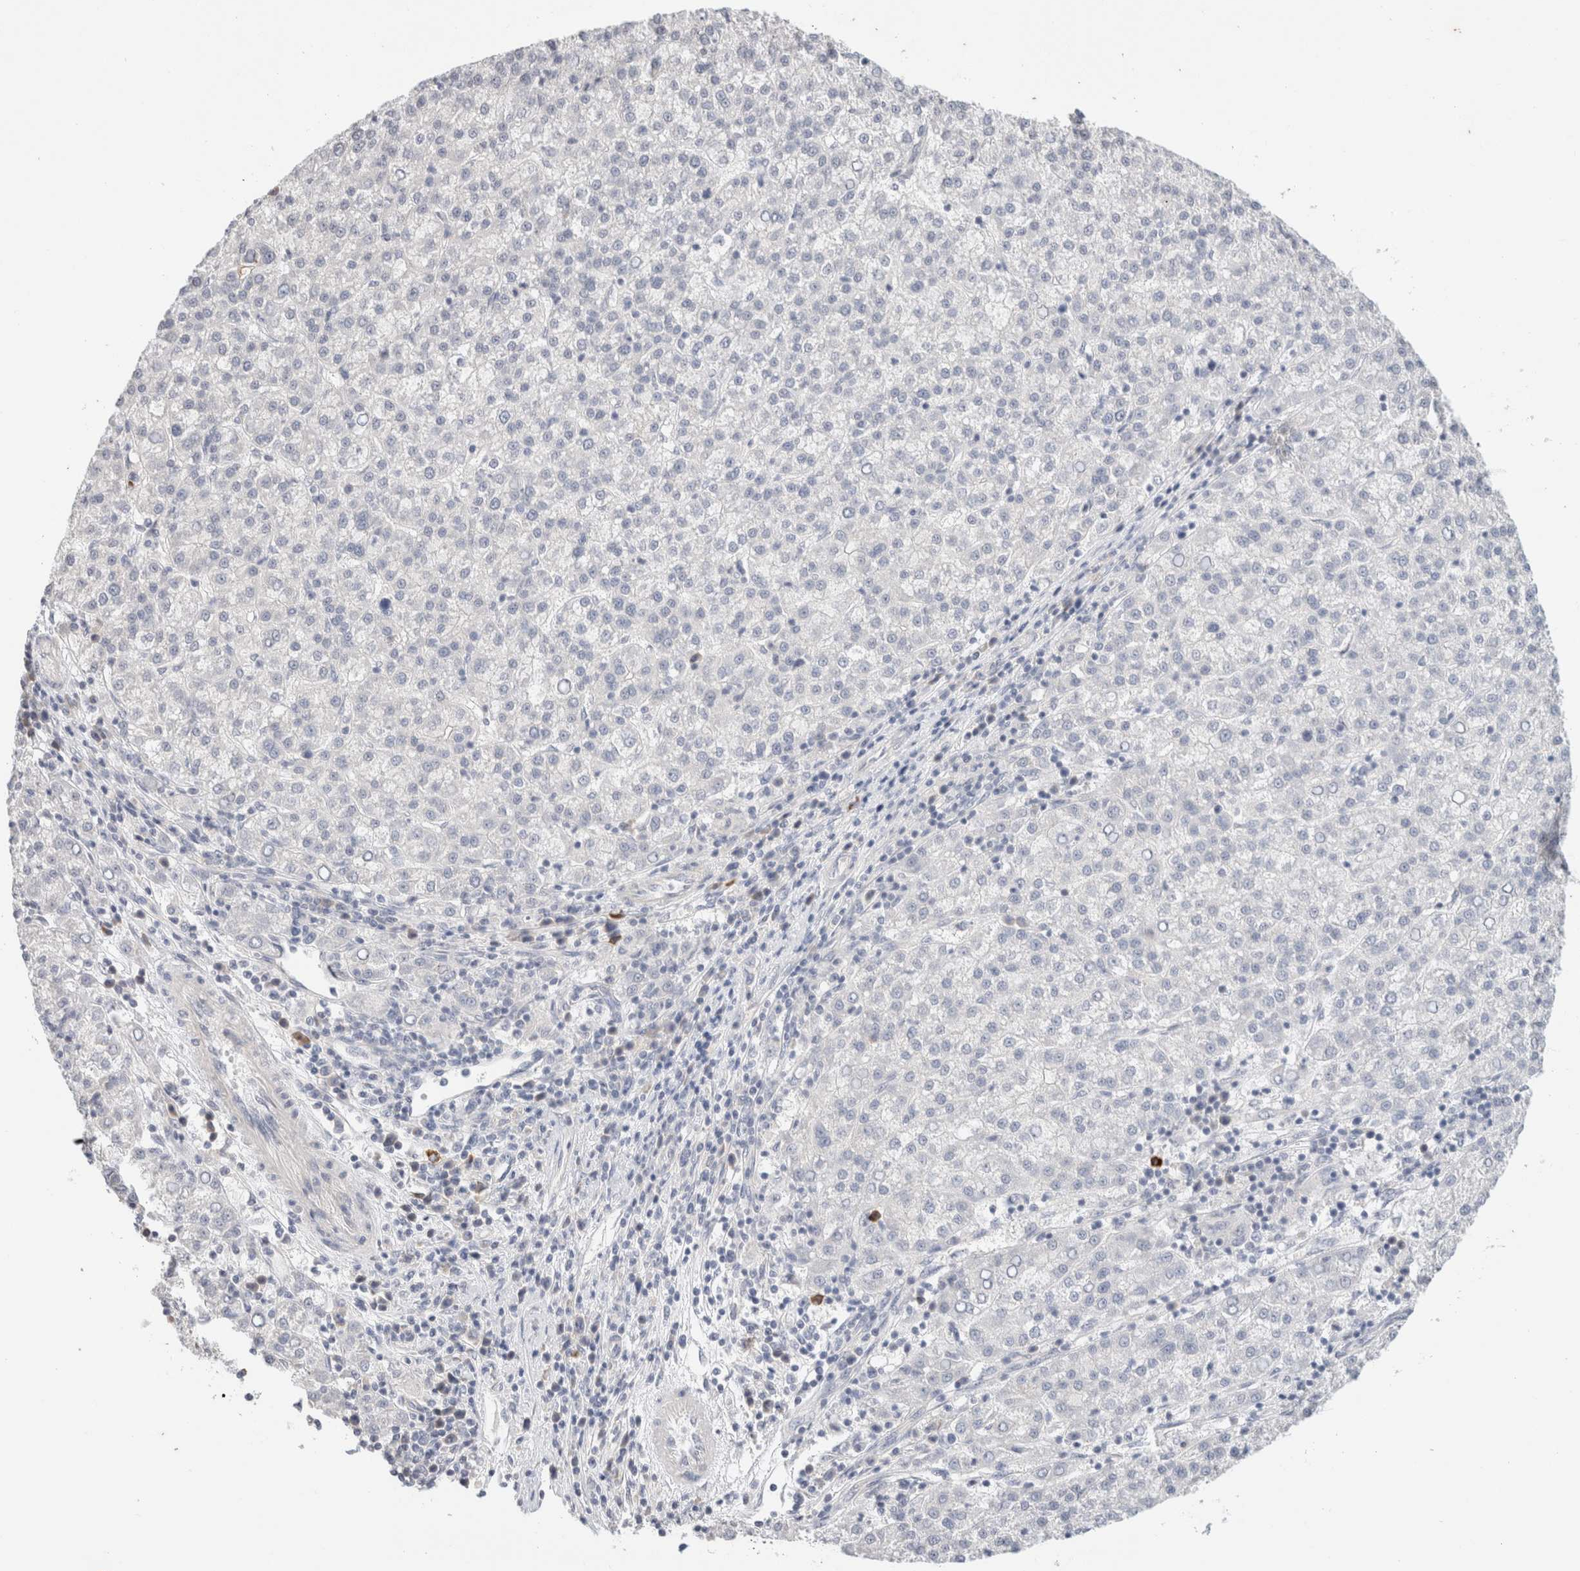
{"staining": {"intensity": "negative", "quantity": "none", "location": "none"}, "tissue": "liver cancer", "cell_type": "Tumor cells", "image_type": "cancer", "snomed": [{"axis": "morphology", "description": "Carcinoma, Hepatocellular, NOS"}, {"axis": "topography", "description": "Liver"}], "caption": "This is an immunohistochemistry photomicrograph of human hepatocellular carcinoma (liver). There is no expression in tumor cells.", "gene": "SPRTN", "patient": {"sex": "female", "age": 58}}